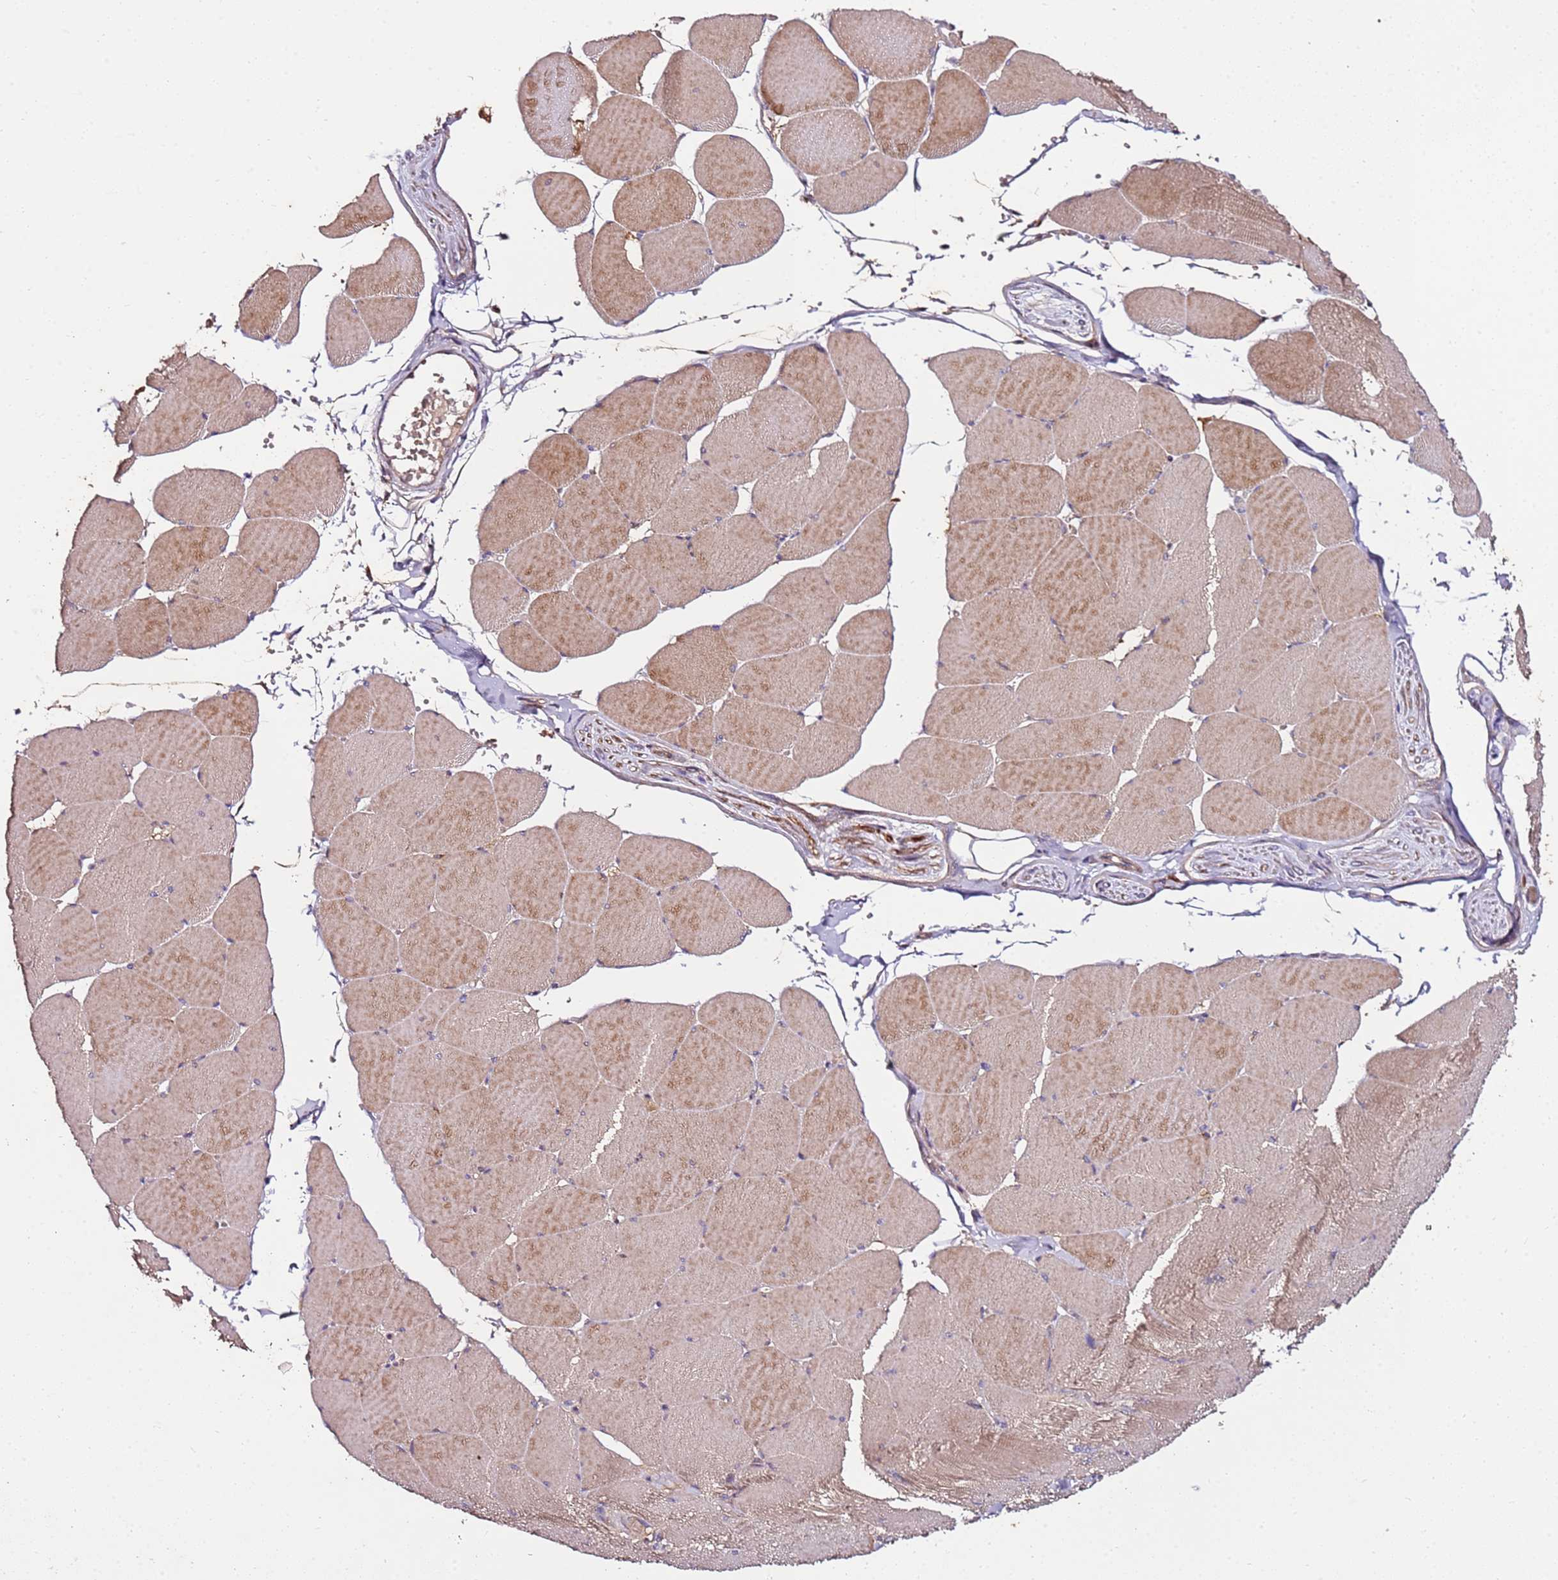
{"staining": {"intensity": "moderate", "quantity": "25%-75%", "location": "cytoplasmic/membranous"}, "tissue": "skeletal muscle", "cell_type": "Myocytes", "image_type": "normal", "snomed": [{"axis": "morphology", "description": "Normal tissue, NOS"}, {"axis": "topography", "description": "Skeletal muscle"}, {"axis": "topography", "description": "Head-Neck"}], "caption": "A micrograph of skeletal muscle stained for a protein reveals moderate cytoplasmic/membranous brown staining in myocytes. (DAB (3,3'-diaminobenzidine) IHC with brightfield microscopy, high magnification).", "gene": "KRTAP21", "patient": {"sex": "male", "age": 66}}